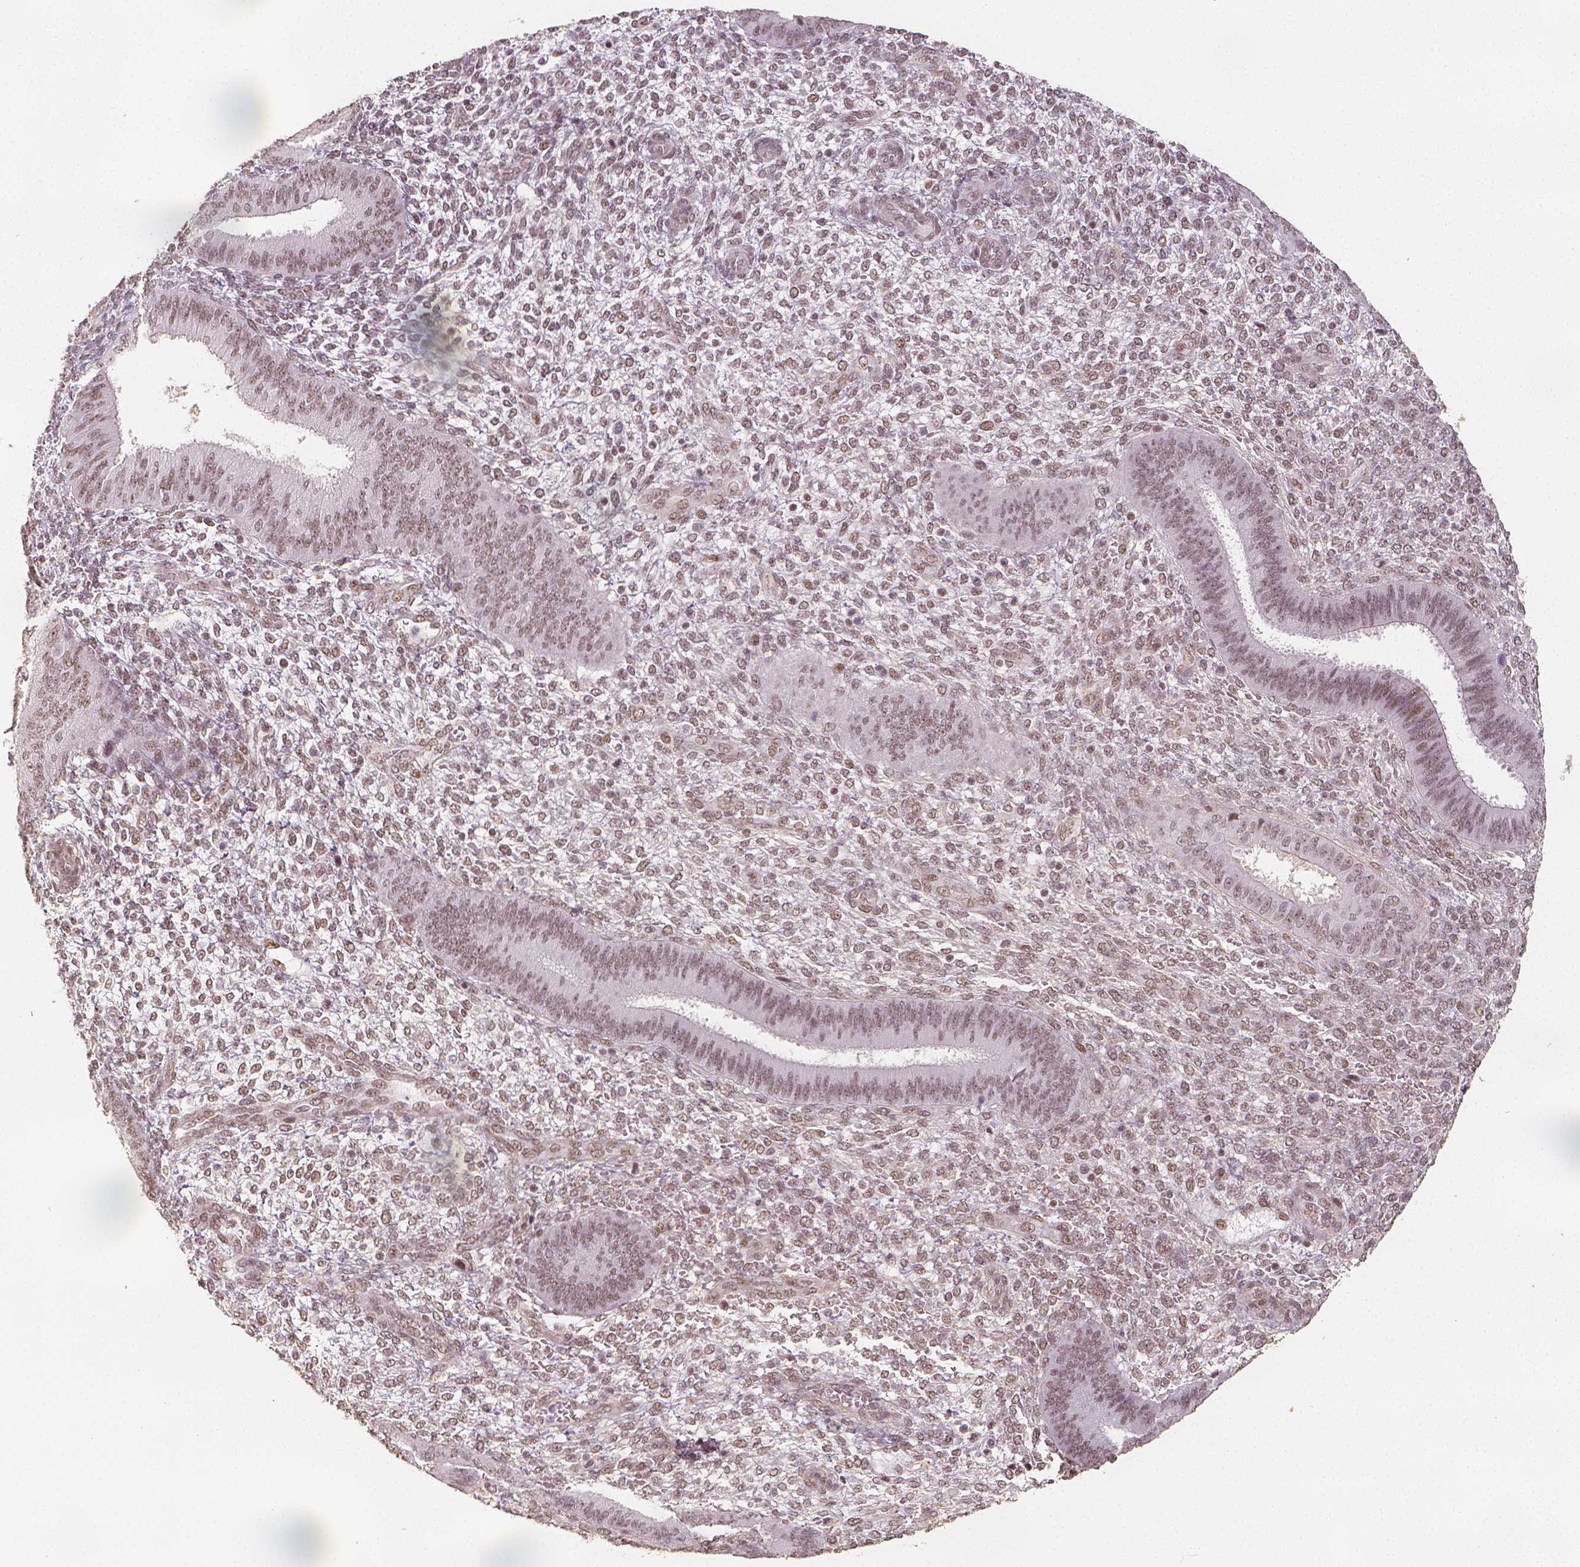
{"staining": {"intensity": "moderate", "quantity": ">75%", "location": "nuclear"}, "tissue": "endometrium", "cell_type": "Cells in endometrial stroma", "image_type": "normal", "snomed": [{"axis": "morphology", "description": "Normal tissue, NOS"}, {"axis": "topography", "description": "Endometrium"}], "caption": "This is an image of IHC staining of normal endometrium, which shows moderate staining in the nuclear of cells in endometrial stroma.", "gene": "HDAC1", "patient": {"sex": "female", "age": 39}}